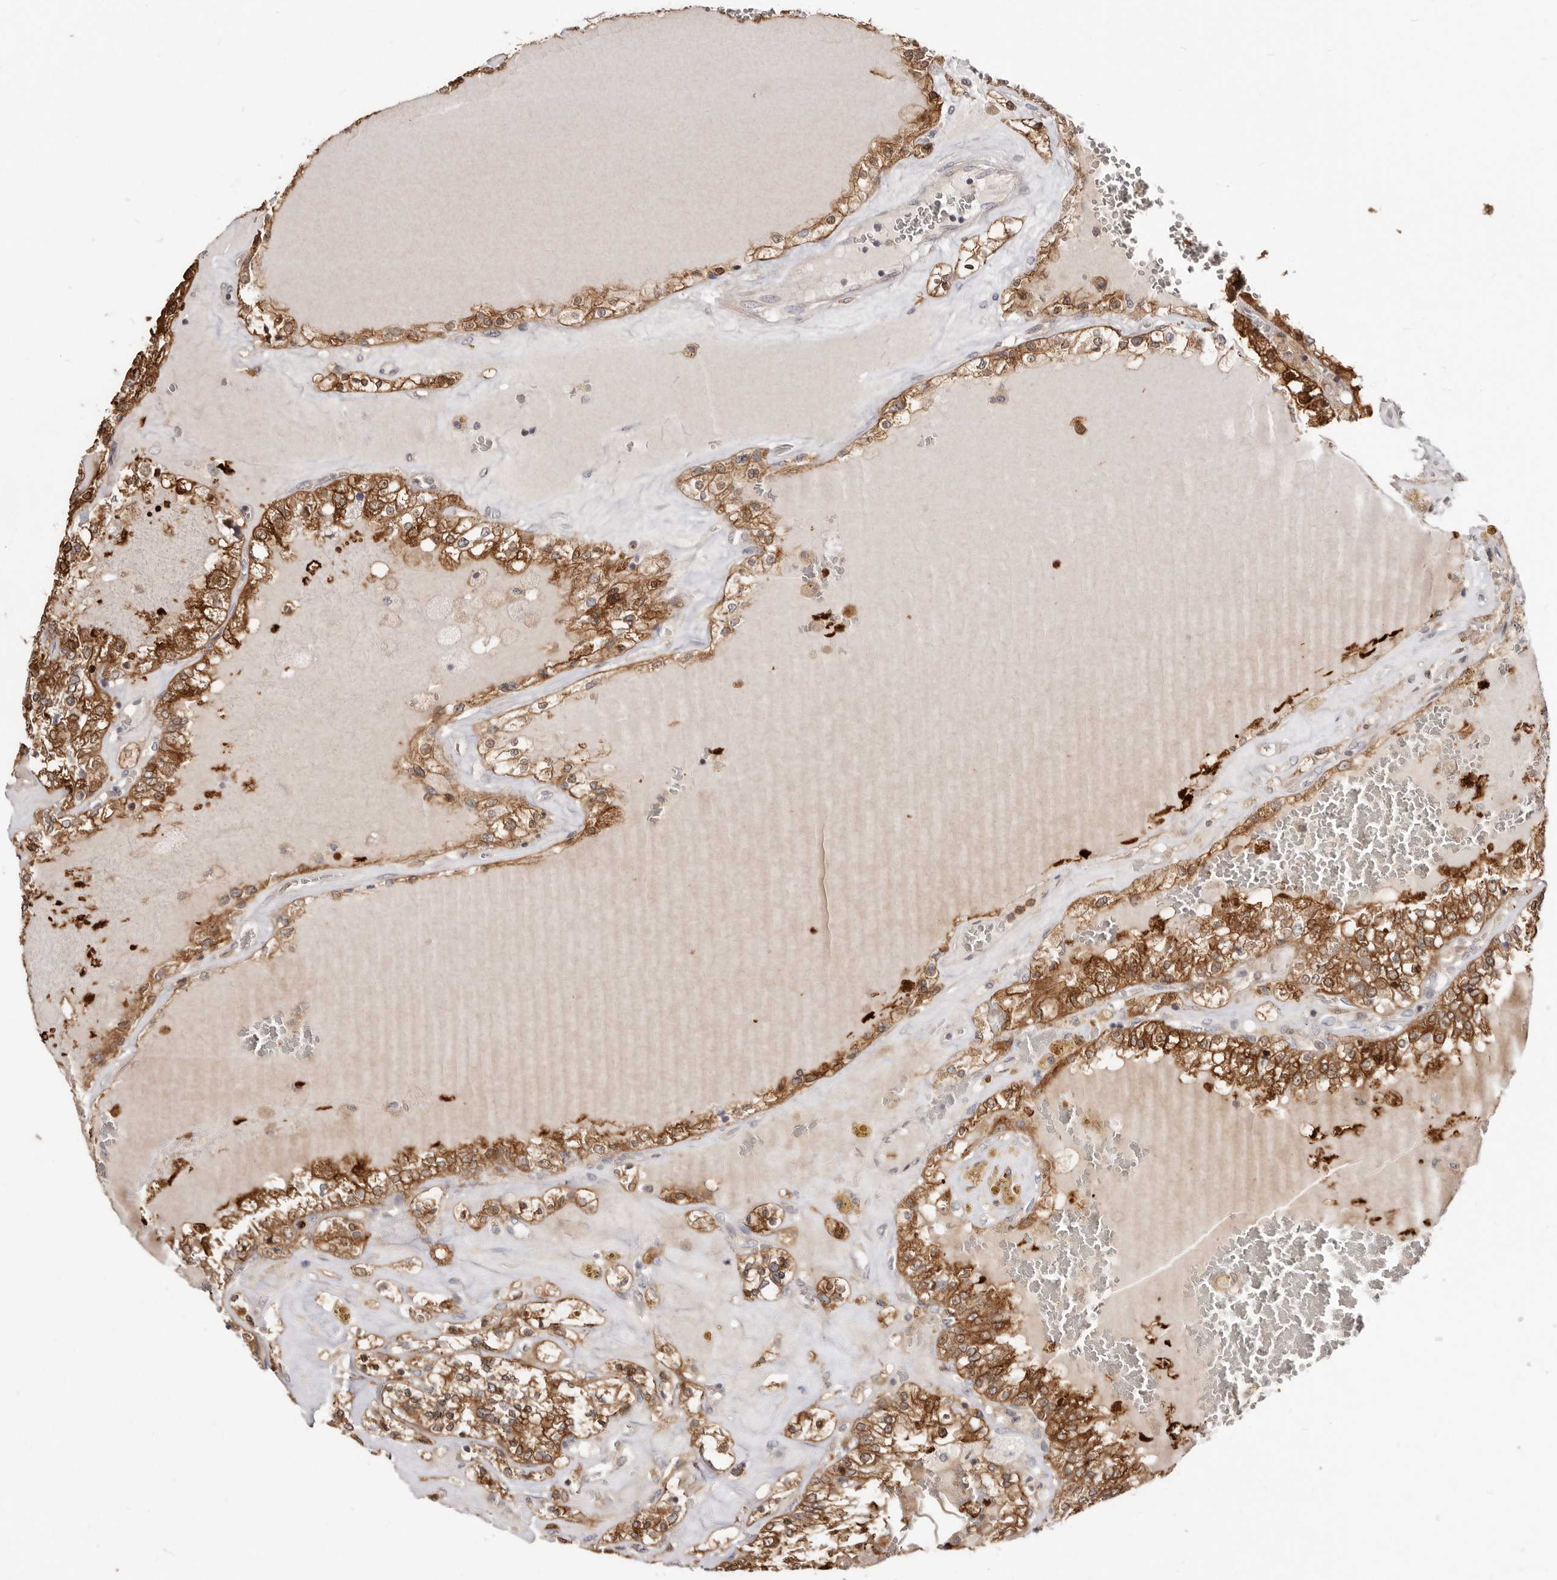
{"staining": {"intensity": "moderate", "quantity": ">75%", "location": "cytoplasmic/membranous"}, "tissue": "renal cancer", "cell_type": "Tumor cells", "image_type": "cancer", "snomed": [{"axis": "morphology", "description": "Adenocarcinoma, NOS"}, {"axis": "topography", "description": "Kidney"}], "caption": "This is a micrograph of immunohistochemistry (IHC) staining of renal cancer (adenocarcinoma), which shows moderate staining in the cytoplasmic/membranous of tumor cells.", "gene": "TC2N", "patient": {"sex": "female", "age": 56}}